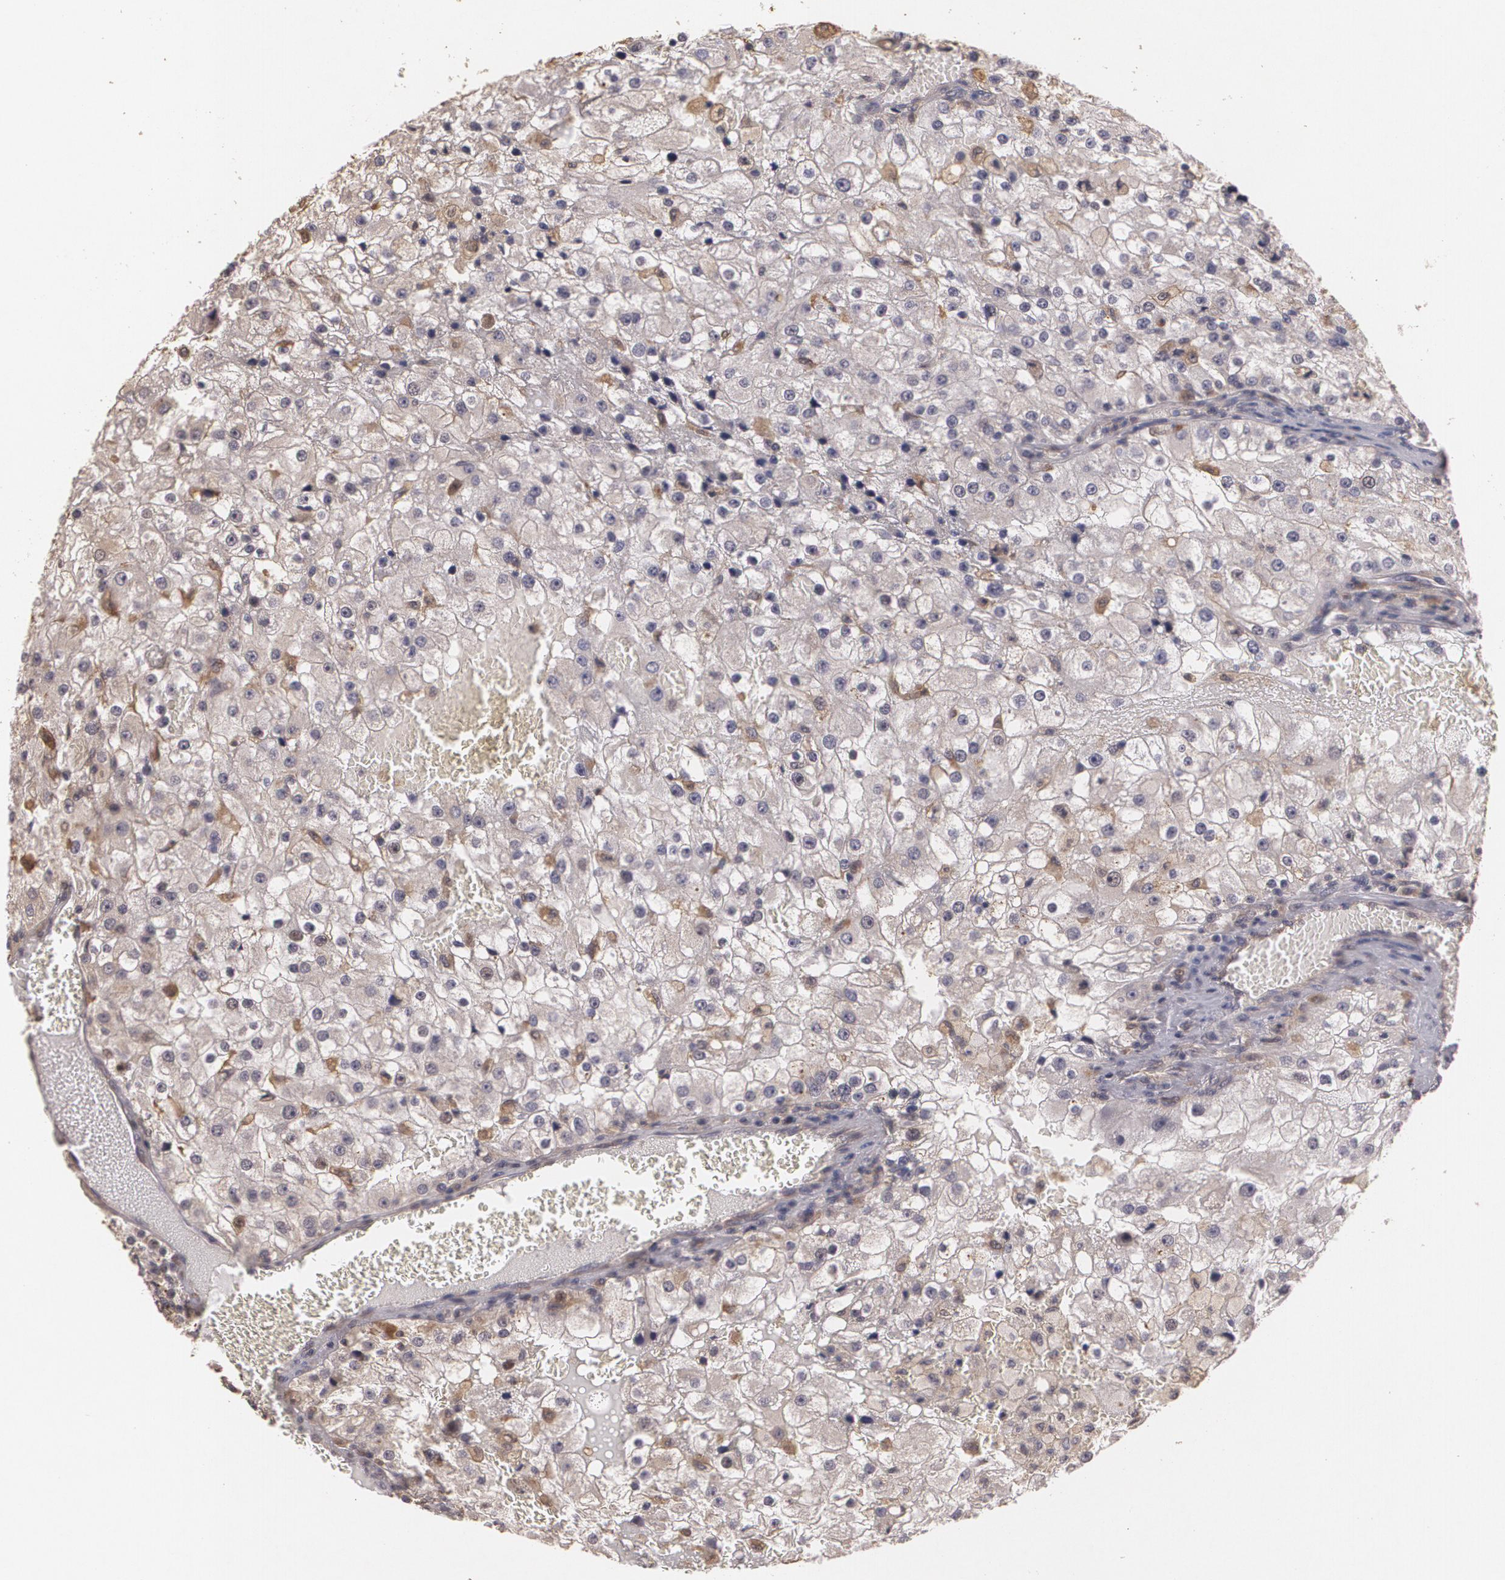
{"staining": {"intensity": "weak", "quantity": "<25%", "location": "cytoplasmic/membranous"}, "tissue": "renal cancer", "cell_type": "Tumor cells", "image_type": "cancer", "snomed": [{"axis": "morphology", "description": "Adenocarcinoma, NOS"}, {"axis": "topography", "description": "Kidney"}], "caption": "High magnification brightfield microscopy of renal cancer stained with DAB (3,3'-diaminobenzidine) (brown) and counterstained with hematoxylin (blue): tumor cells show no significant expression.", "gene": "BRCA1", "patient": {"sex": "female", "age": 74}}